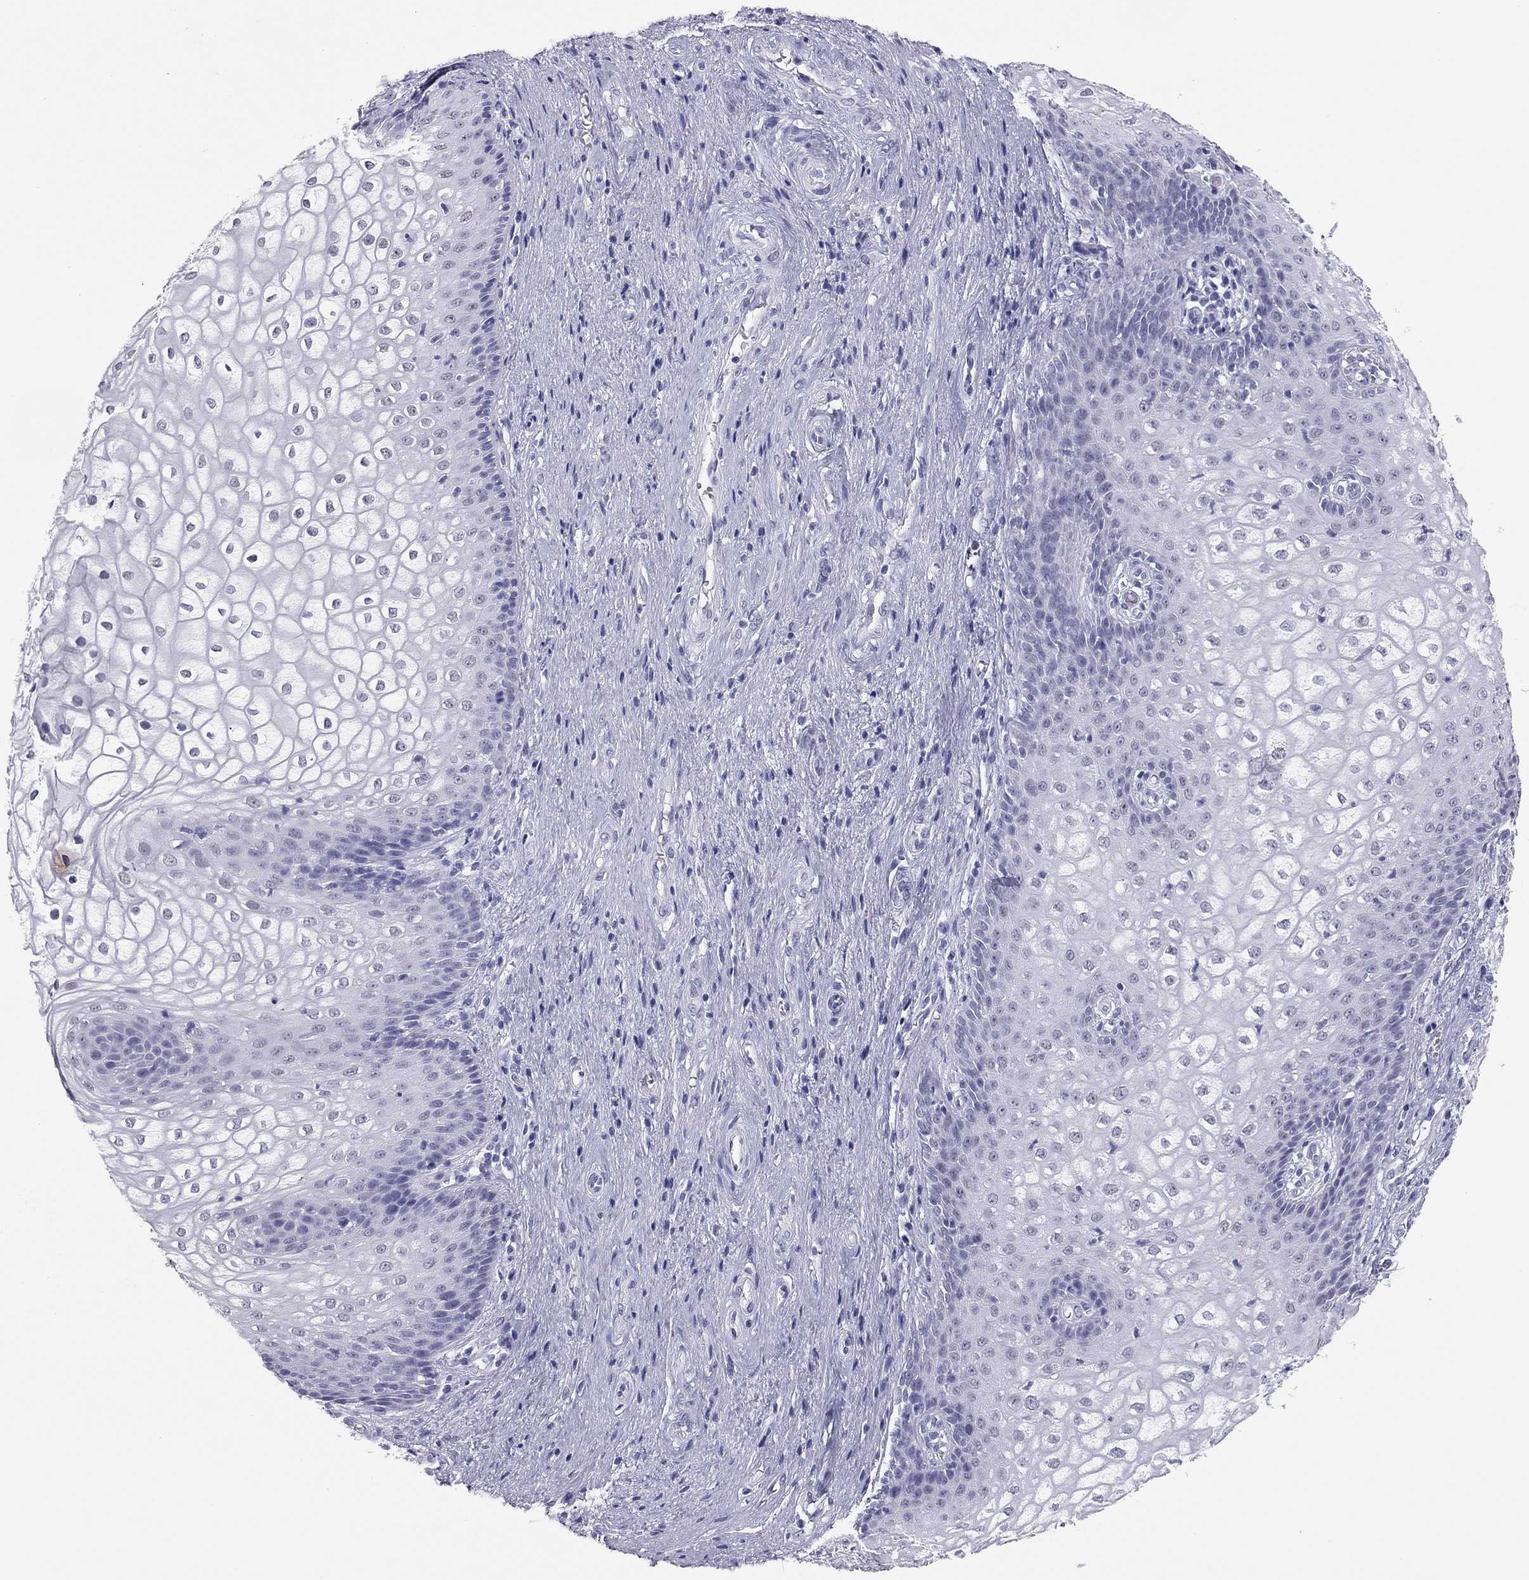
{"staining": {"intensity": "negative", "quantity": "none", "location": "none"}, "tissue": "vagina", "cell_type": "Squamous epithelial cells", "image_type": "normal", "snomed": [{"axis": "morphology", "description": "Normal tissue, NOS"}, {"axis": "topography", "description": "Vagina"}], "caption": "DAB (3,3'-diaminobenzidine) immunohistochemical staining of unremarkable human vagina displays no significant positivity in squamous epithelial cells.", "gene": "PHOX2A", "patient": {"sex": "female", "age": 34}}